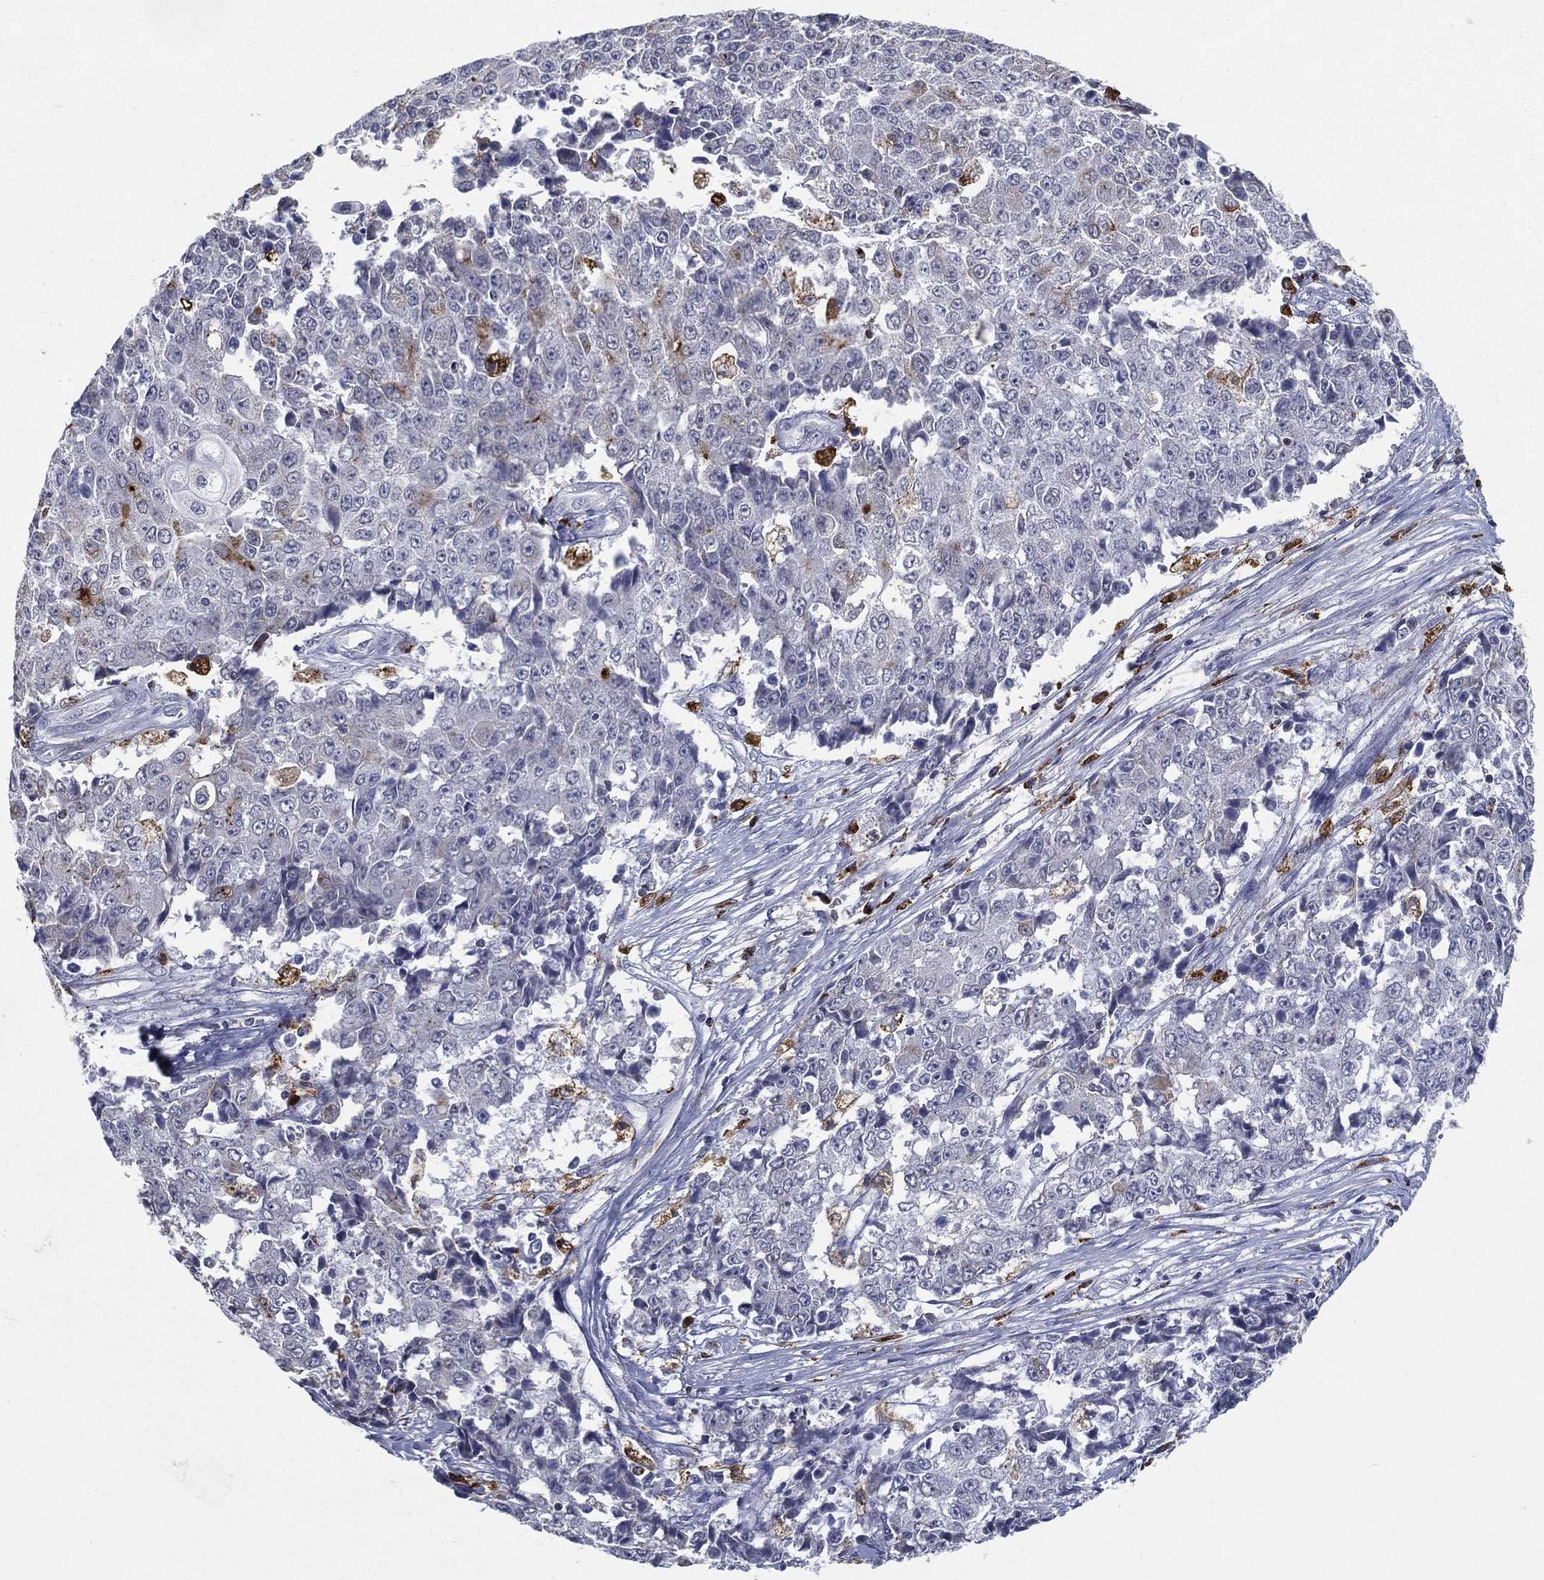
{"staining": {"intensity": "weak", "quantity": "<25%", "location": "cytoplasmic/membranous"}, "tissue": "ovarian cancer", "cell_type": "Tumor cells", "image_type": "cancer", "snomed": [{"axis": "morphology", "description": "Carcinoma, endometroid"}, {"axis": "topography", "description": "Ovary"}], "caption": "Endometroid carcinoma (ovarian) was stained to show a protein in brown. There is no significant staining in tumor cells.", "gene": "EVI2B", "patient": {"sex": "female", "age": 42}}